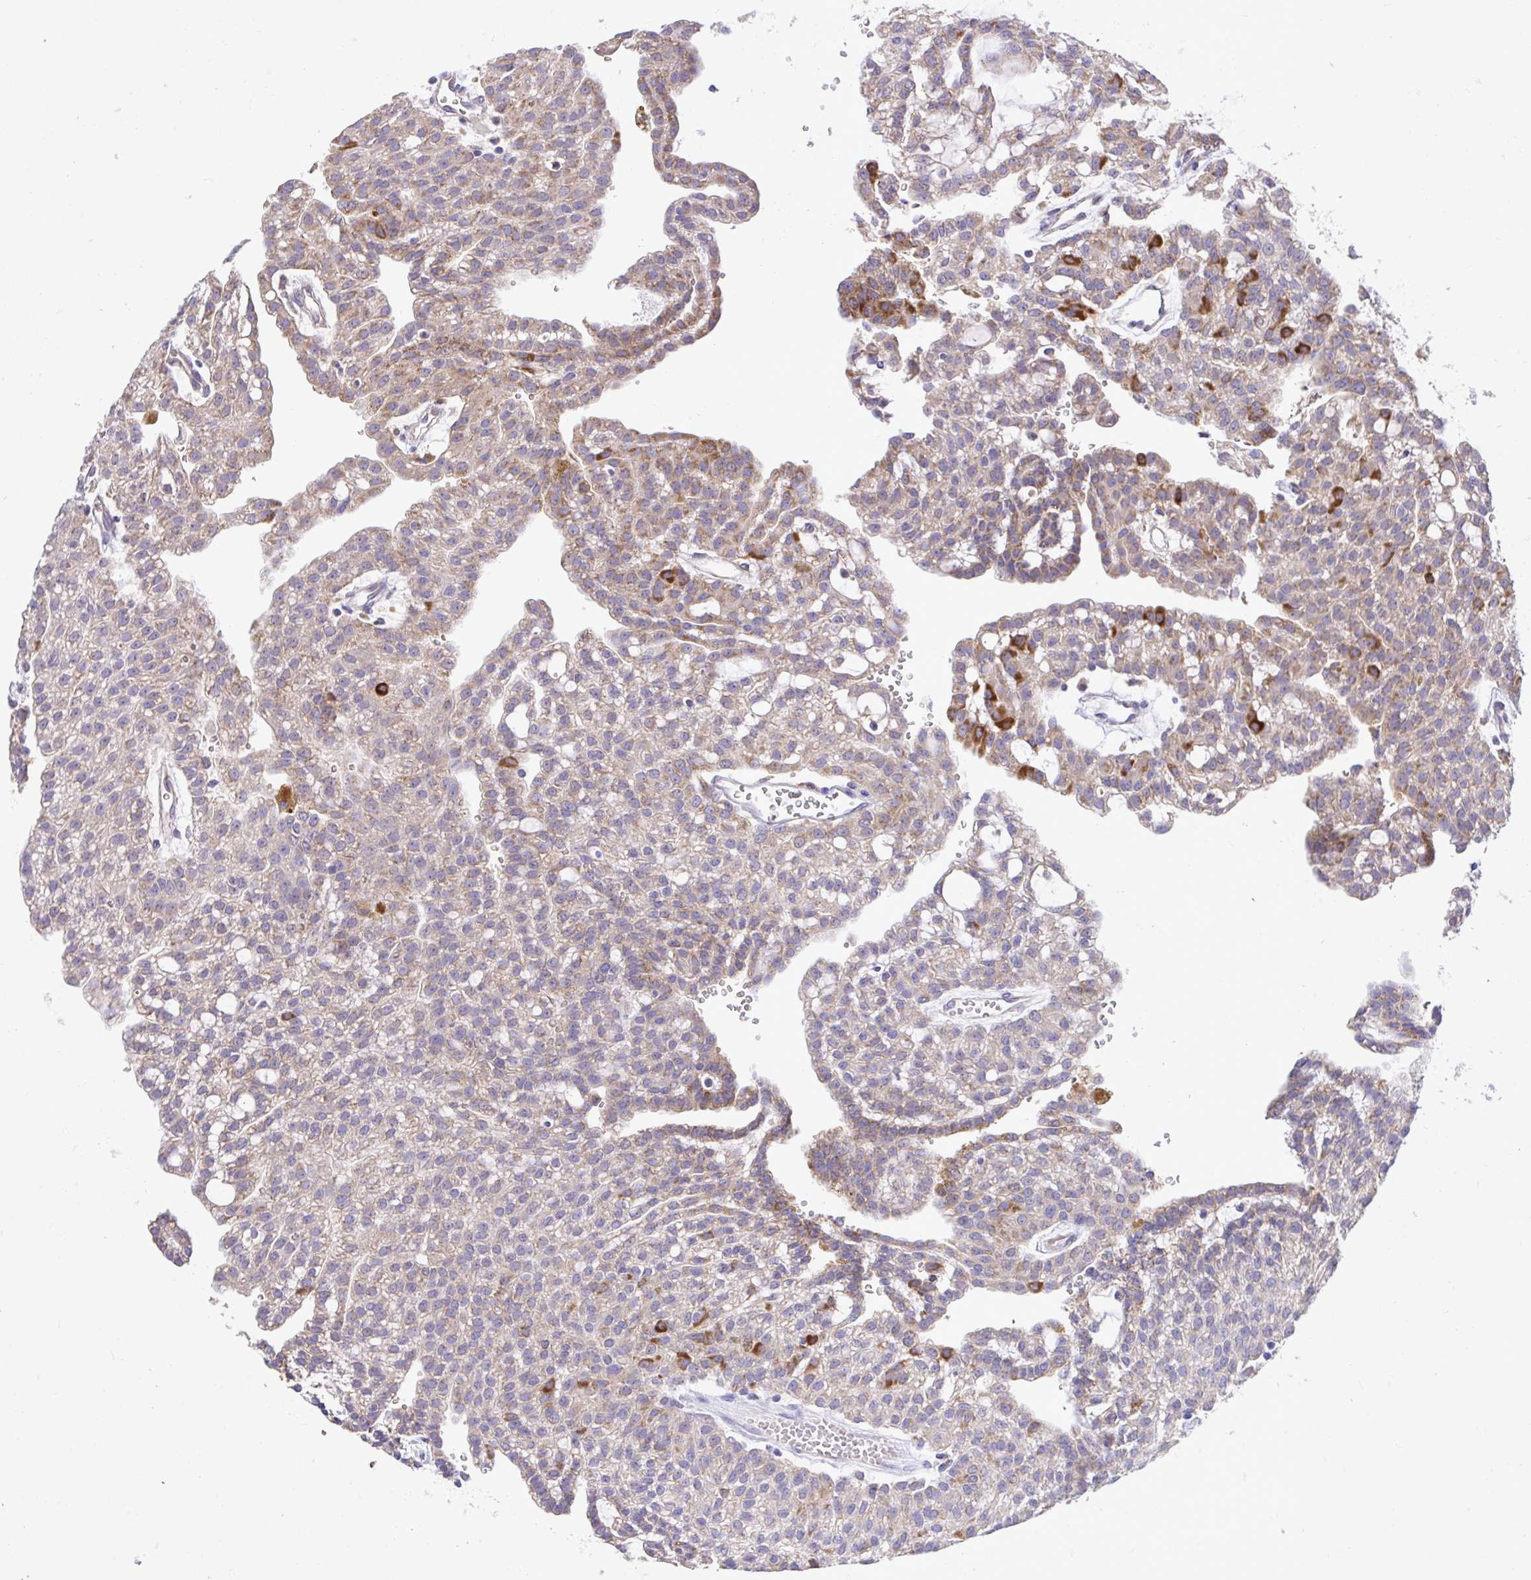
{"staining": {"intensity": "weak", "quantity": ">75%", "location": "cytoplasmic/membranous"}, "tissue": "renal cancer", "cell_type": "Tumor cells", "image_type": "cancer", "snomed": [{"axis": "morphology", "description": "Adenocarcinoma, NOS"}, {"axis": "topography", "description": "Kidney"}], "caption": "Brown immunohistochemical staining in human adenocarcinoma (renal) displays weak cytoplasmic/membranous staining in approximately >75% of tumor cells.", "gene": "MPC2", "patient": {"sex": "male", "age": 63}}